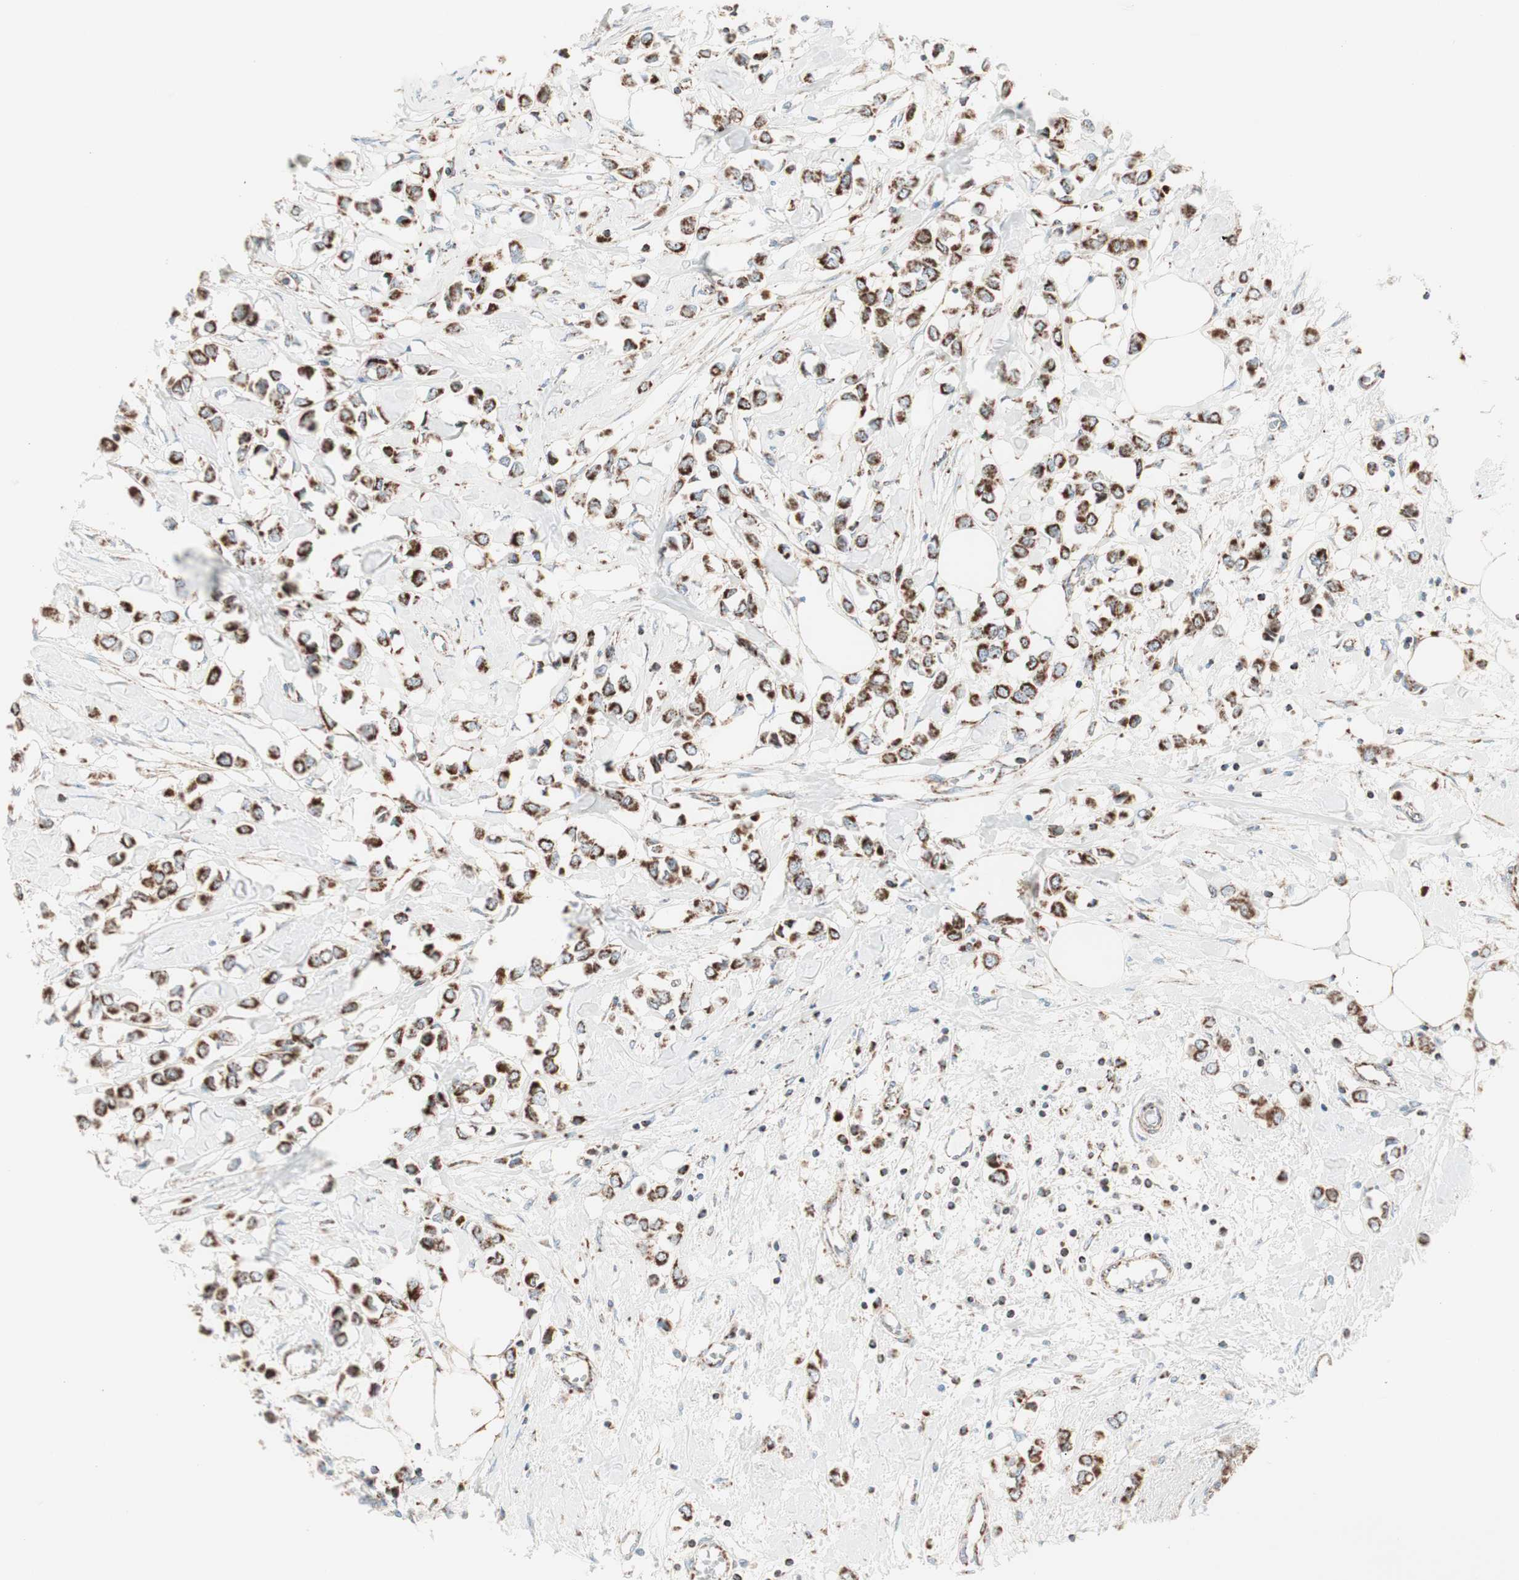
{"staining": {"intensity": "strong", "quantity": ">75%", "location": "cytoplasmic/membranous"}, "tissue": "breast cancer", "cell_type": "Tumor cells", "image_type": "cancer", "snomed": [{"axis": "morphology", "description": "Lobular carcinoma"}, {"axis": "topography", "description": "Breast"}], "caption": "Breast cancer stained with a protein marker shows strong staining in tumor cells.", "gene": "TOMM20", "patient": {"sex": "female", "age": 51}}